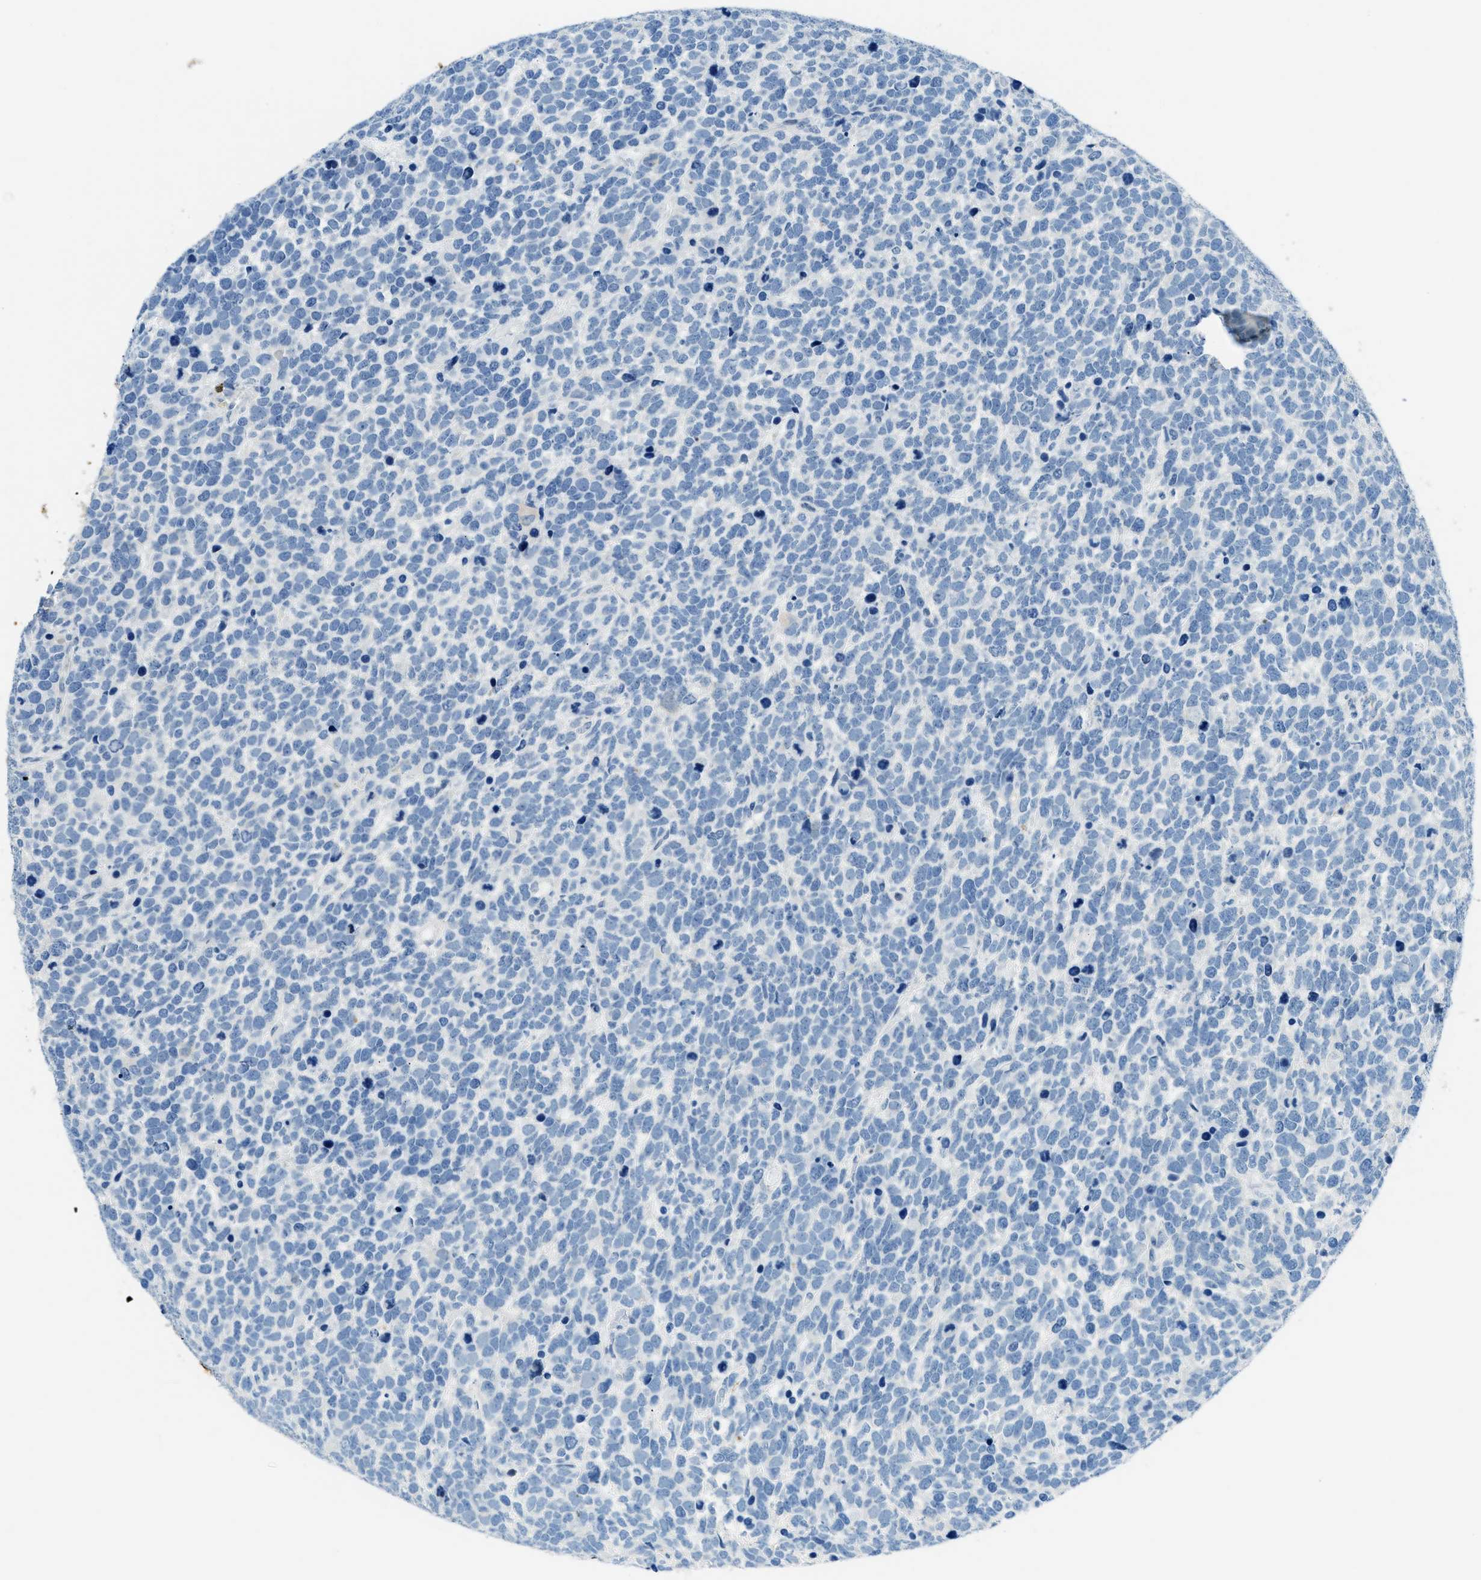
{"staining": {"intensity": "negative", "quantity": "none", "location": "none"}, "tissue": "urothelial cancer", "cell_type": "Tumor cells", "image_type": "cancer", "snomed": [{"axis": "morphology", "description": "Urothelial carcinoma, High grade"}, {"axis": "topography", "description": "Urinary bladder"}], "caption": "This is an IHC histopathology image of urothelial carcinoma (high-grade). There is no expression in tumor cells.", "gene": "CFAP20", "patient": {"sex": "female", "age": 82}}